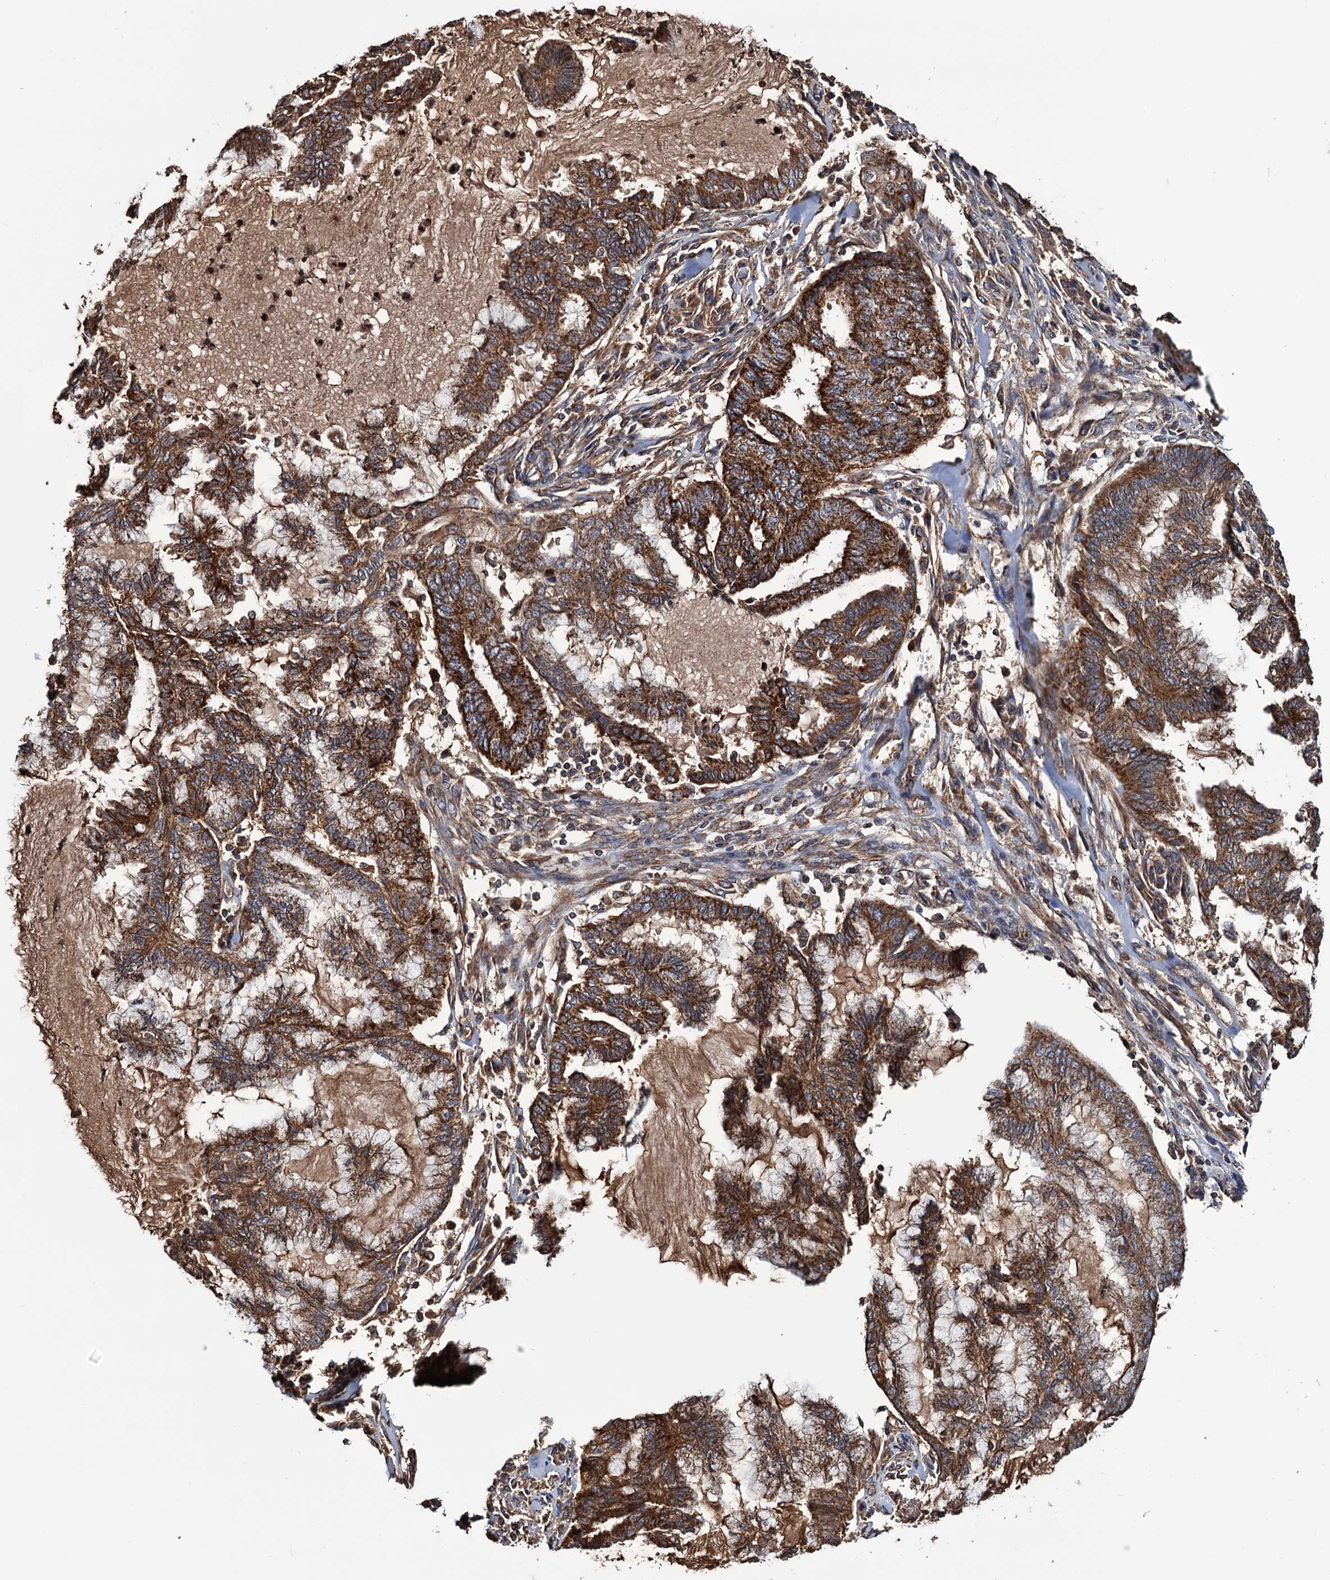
{"staining": {"intensity": "strong", "quantity": ">75%", "location": "cytoplasmic/membranous"}, "tissue": "endometrial cancer", "cell_type": "Tumor cells", "image_type": "cancer", "snomed": [{"axis": "morphology", "description": "Adenocarcinoma, NOS"}, {"axis": "topography", "description": "Endometrium"}], "caption": "Endometrial adenocarcinoma stained for a protein reveals strong cytoplasmic/membranous positivity in tumor cells.", "gene": "MRPL42", "patient": {"sex": "female", "age": 86}}